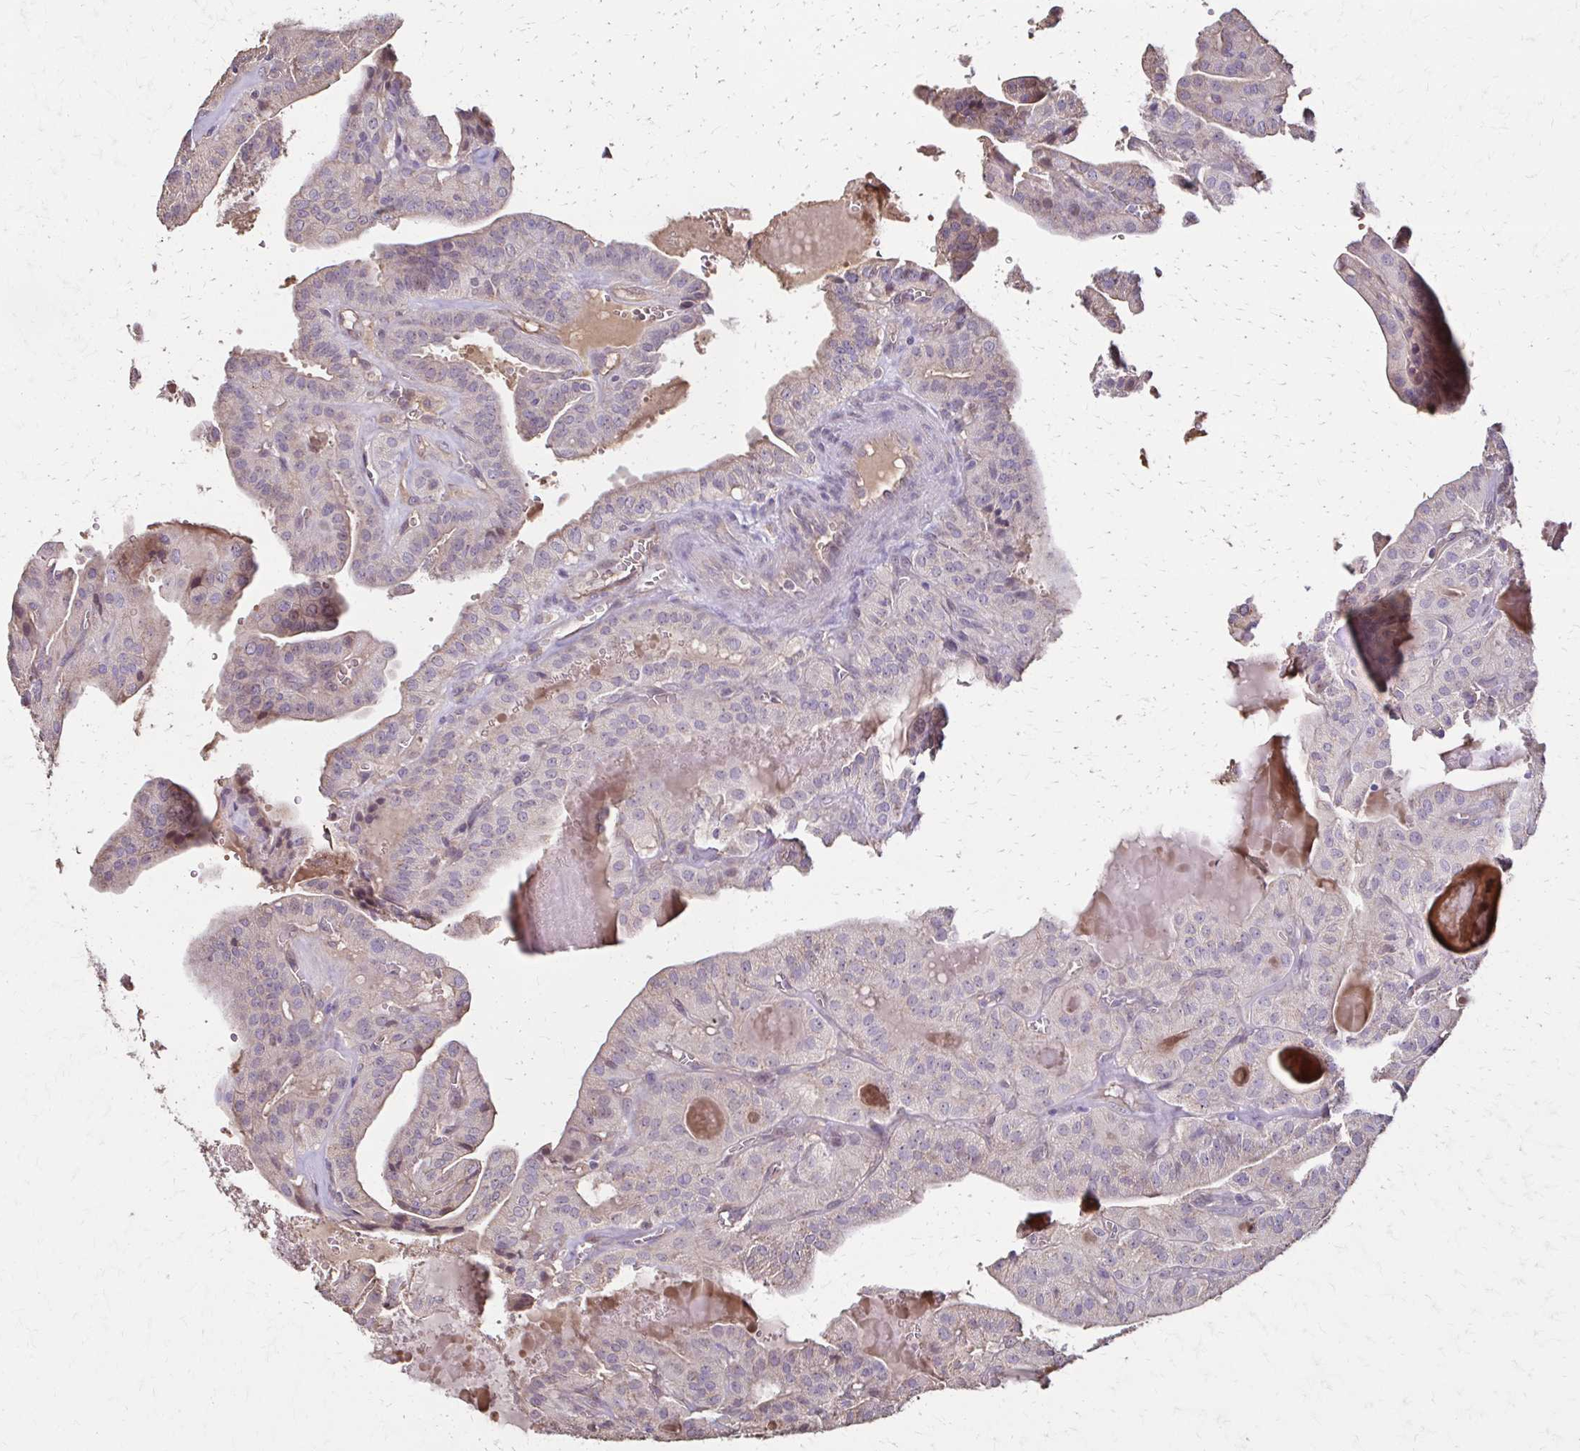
{"staining": {"intensity": "negative", "quantity": "none", "location": "none"}, "tissue": "thyroid cancer", "cell_type": "Tumor cells", "image_type": "cancer", "snomed": [{"axis": "morphology", "description": "Papillary adenocarcinoma, NOS"}, {"axis": "topography", "description": "Thyroid gland"}], "caption": "Tumor cells show no significant expression in thyroid cancer.", "gene": "IL18BP", "patient": {"sex": "male", "age": 52}}